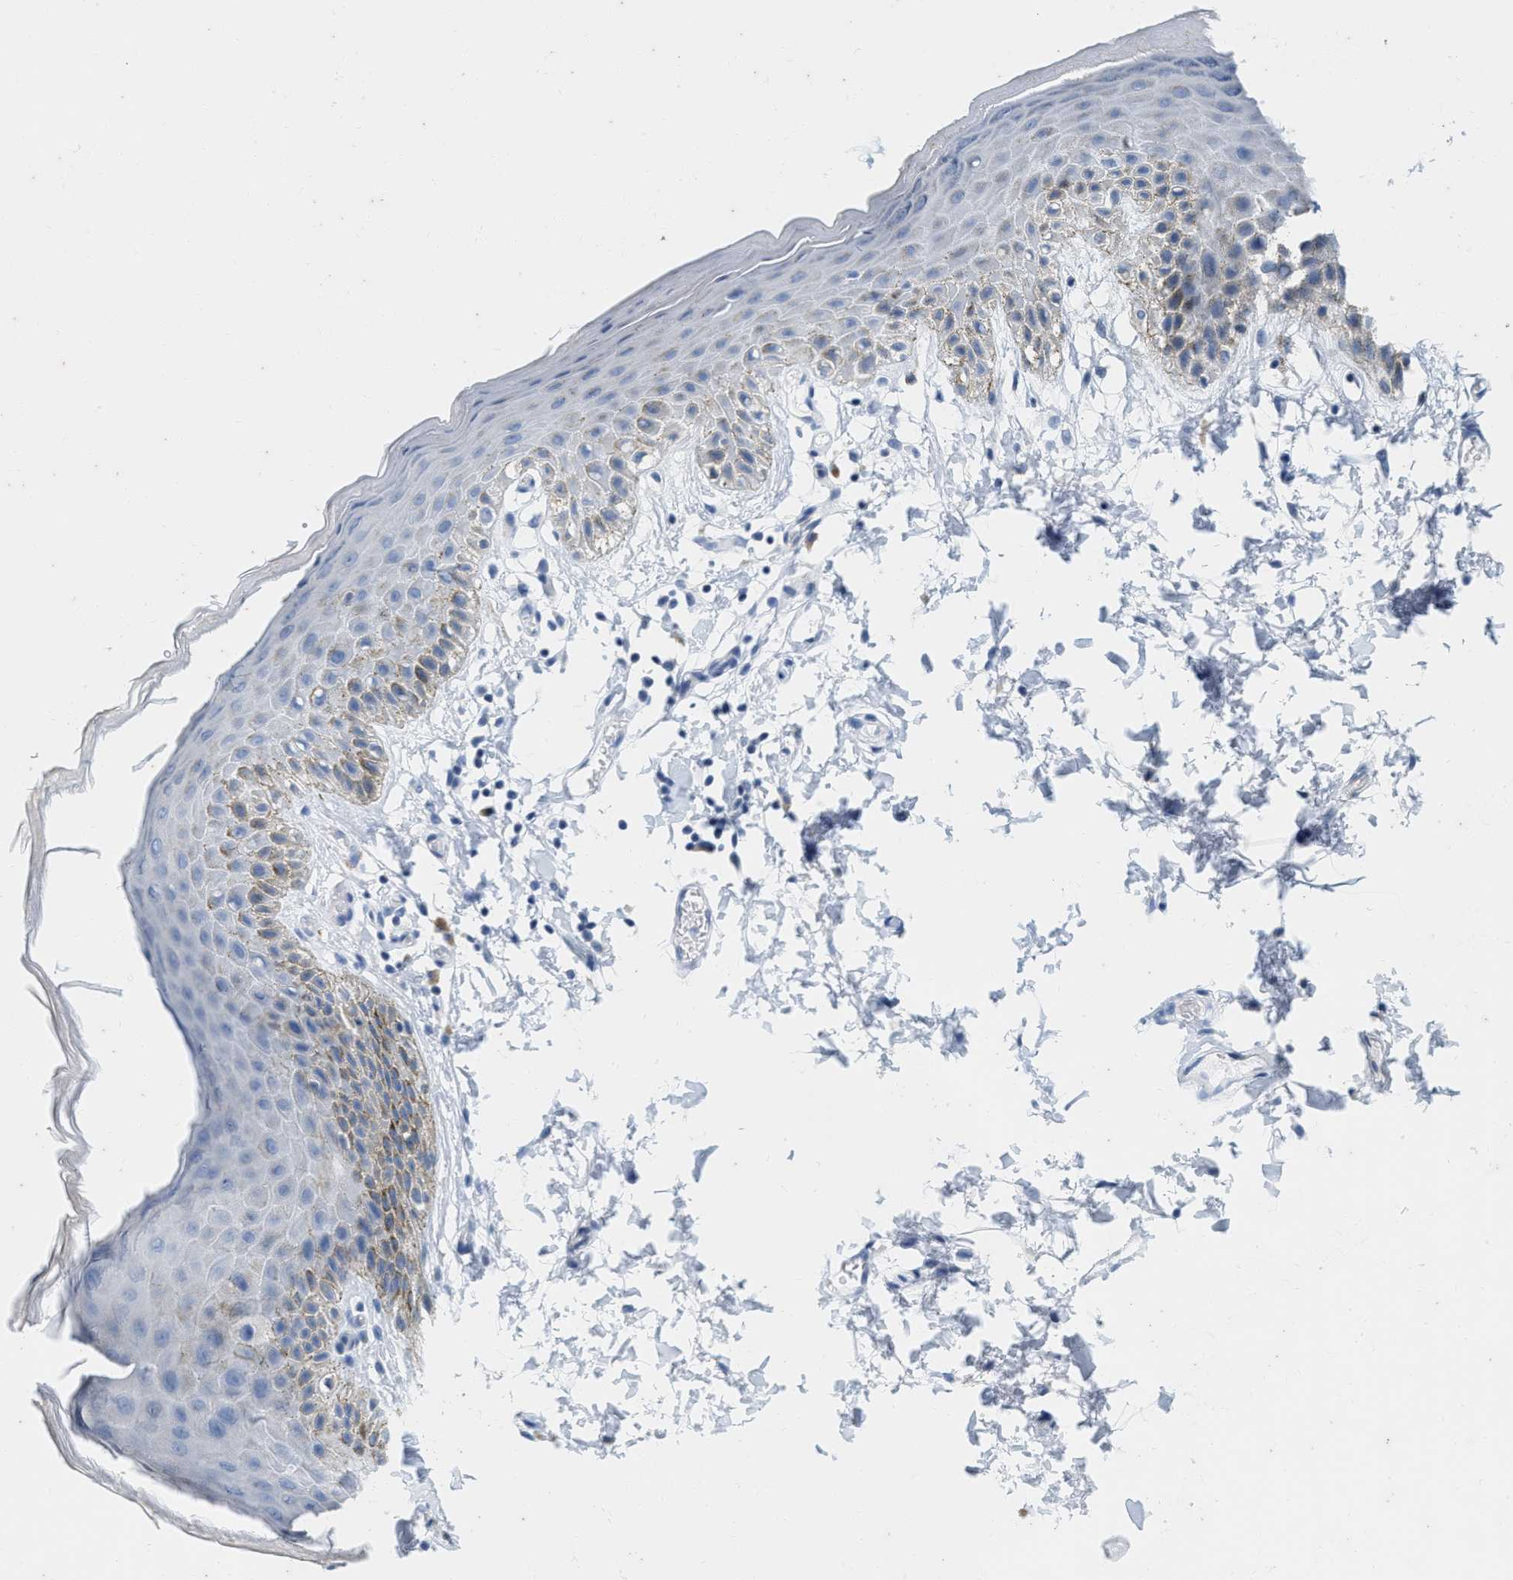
{"staining": {"intensity": "weak", "quantity": "<25%", "location": "cytoplasmic/membranous"}, "tissue": "skin", "cell_type": "Epidermal cells", "image_type": "normal", "snomed": [{"axis": "morphology", "description": "Normal tissue, NOS"}, {"axis": "topography", "description": "Anal"}], "caption": "This is an immunohistochemistry histopathology image of benign human skin. There is no positivity in epidermal cells.", "gene": "ABCB11", "patient": {"sex": "male", "age": 44}}